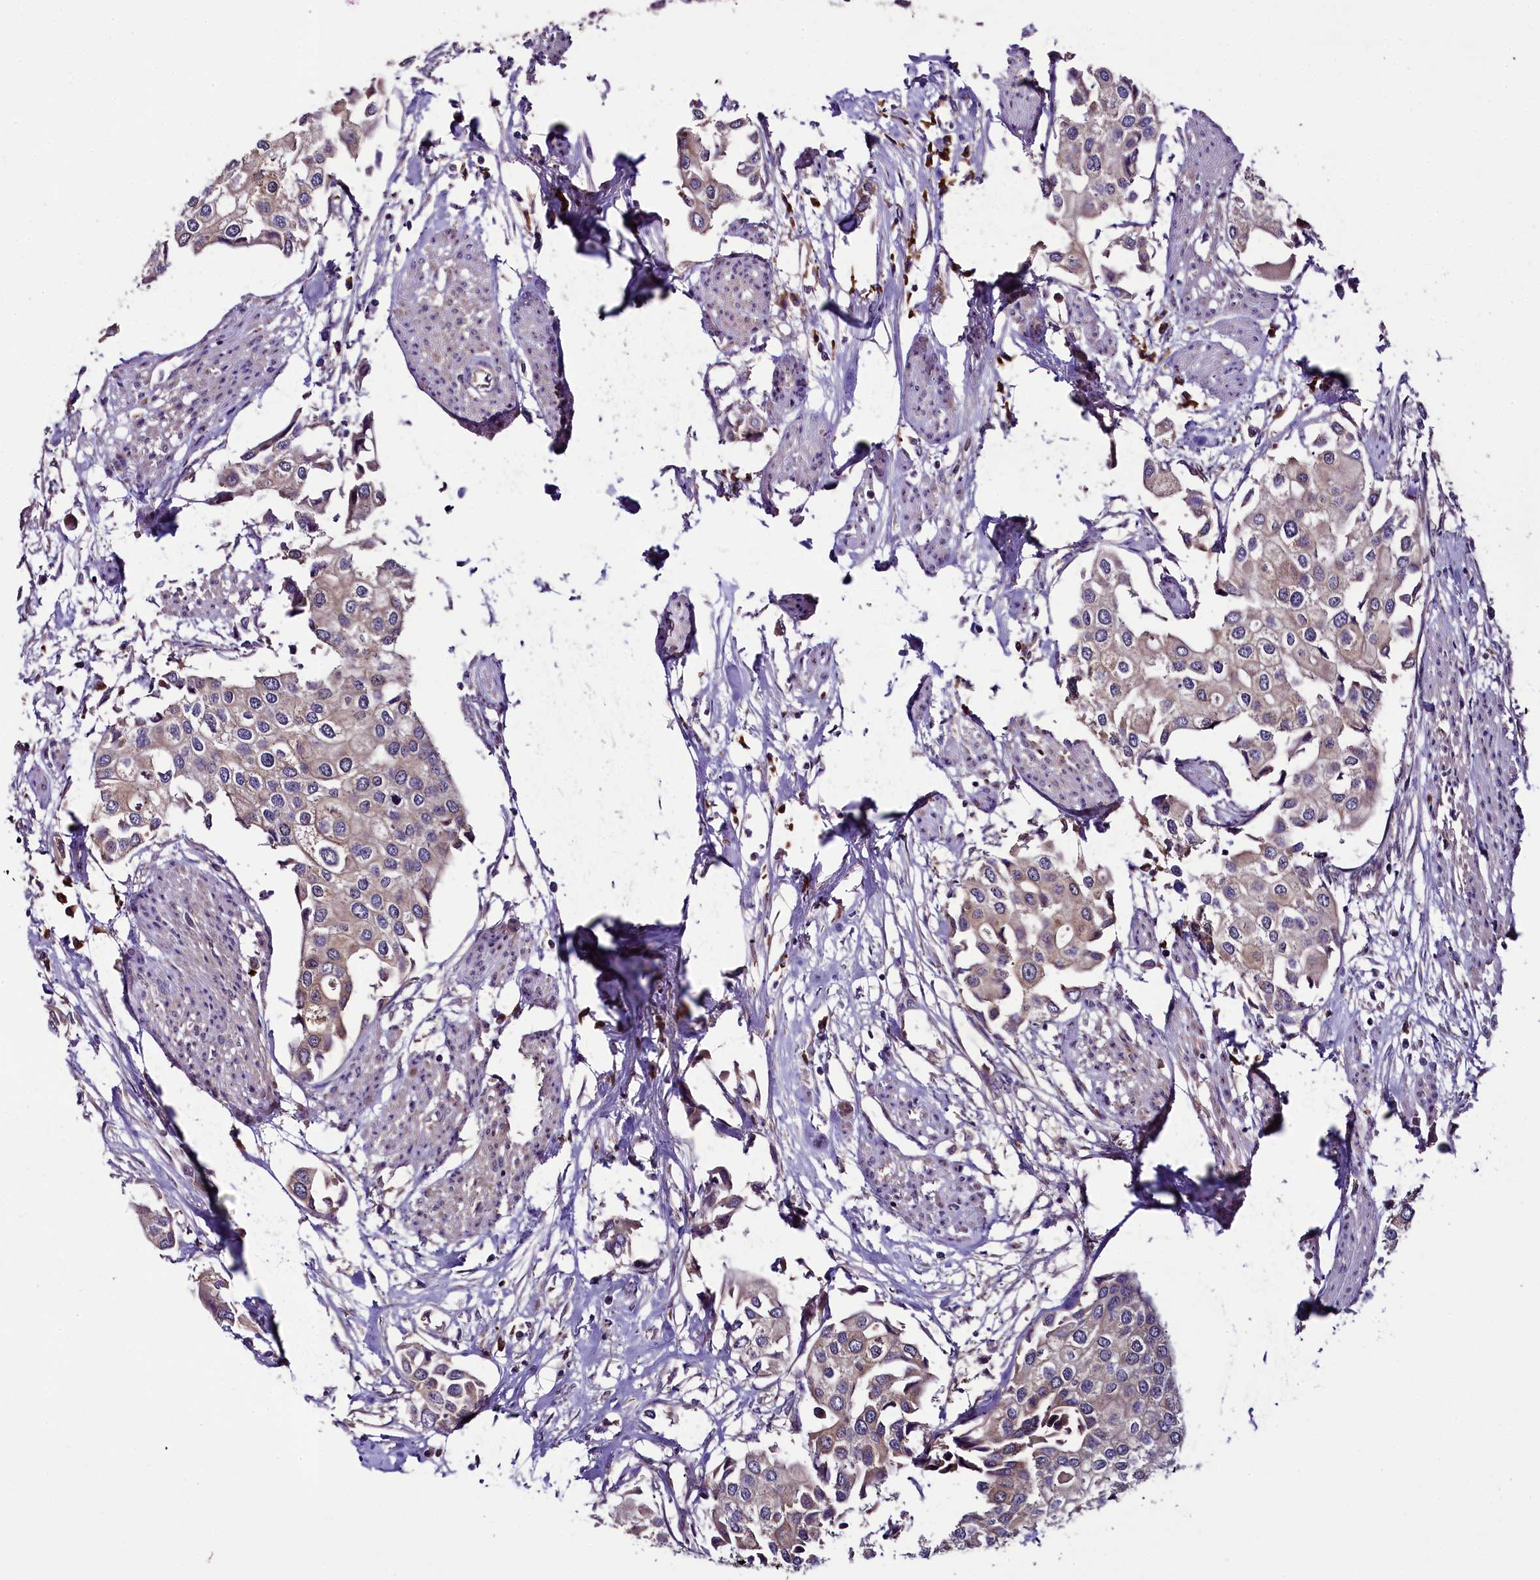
{"staining": {"intensity": "weak", "quantity": "<25%", "location": "cytoplasmic/membranous"}, "tissue": "urothelial cancer", "cell_type": "Tumor cells", "image_type": "cancer", "snomed": [{"axis": "morphology", "description": "Urothelial carcinoma, High grade"}, {"axis": "topography", "description": "Urinary bladder"}], "caption": "This is a histopathology image of immunohistochemistry (IHC) staining of urothelial carcinoma (high-grade), which shows no expression in tumor cells.", "gene": "RPUSD2", "patient": {"sex": "male", "age": 64}}